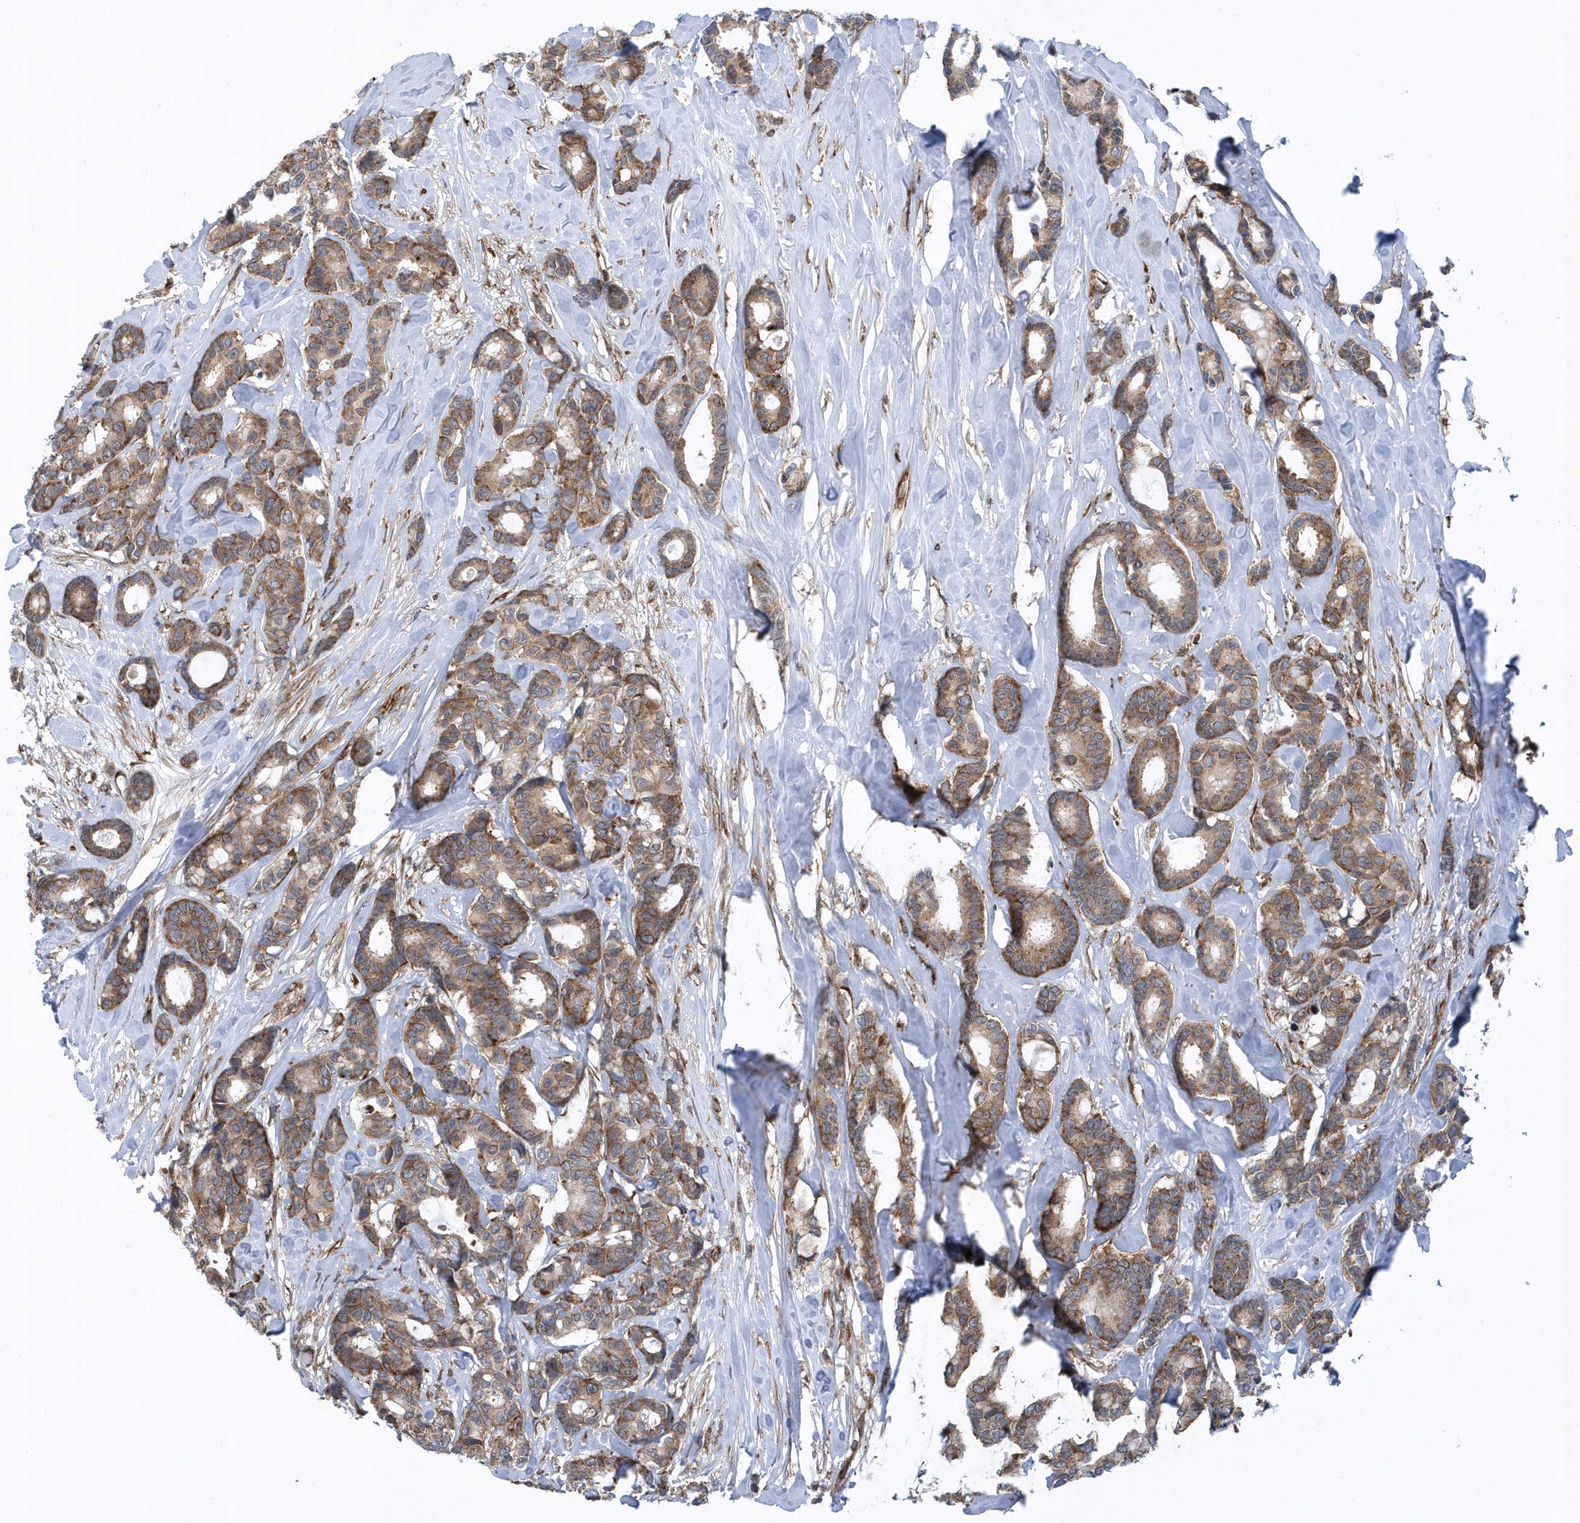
{"staining": {"intensity": "moderate", "quantity": ">75%", "location": "cytoplasmic/membranous"}, "tissue": "breast cancer", "cell_type": "Tumor cells", "image_type": "cancer", "snomed": [{"axis": "morphology", "description": "Duct carcinoma"}, {"axis": "topography", "description": "Breast"}], "caption": "About >75% of tumor cells in breast cancer exhibit moderate cytoplasmic/membranous protein expression as visualized by brown immunohistochemical staining.", "gene": "PHF1", "patient": {"sex": "female", "age": 87}}